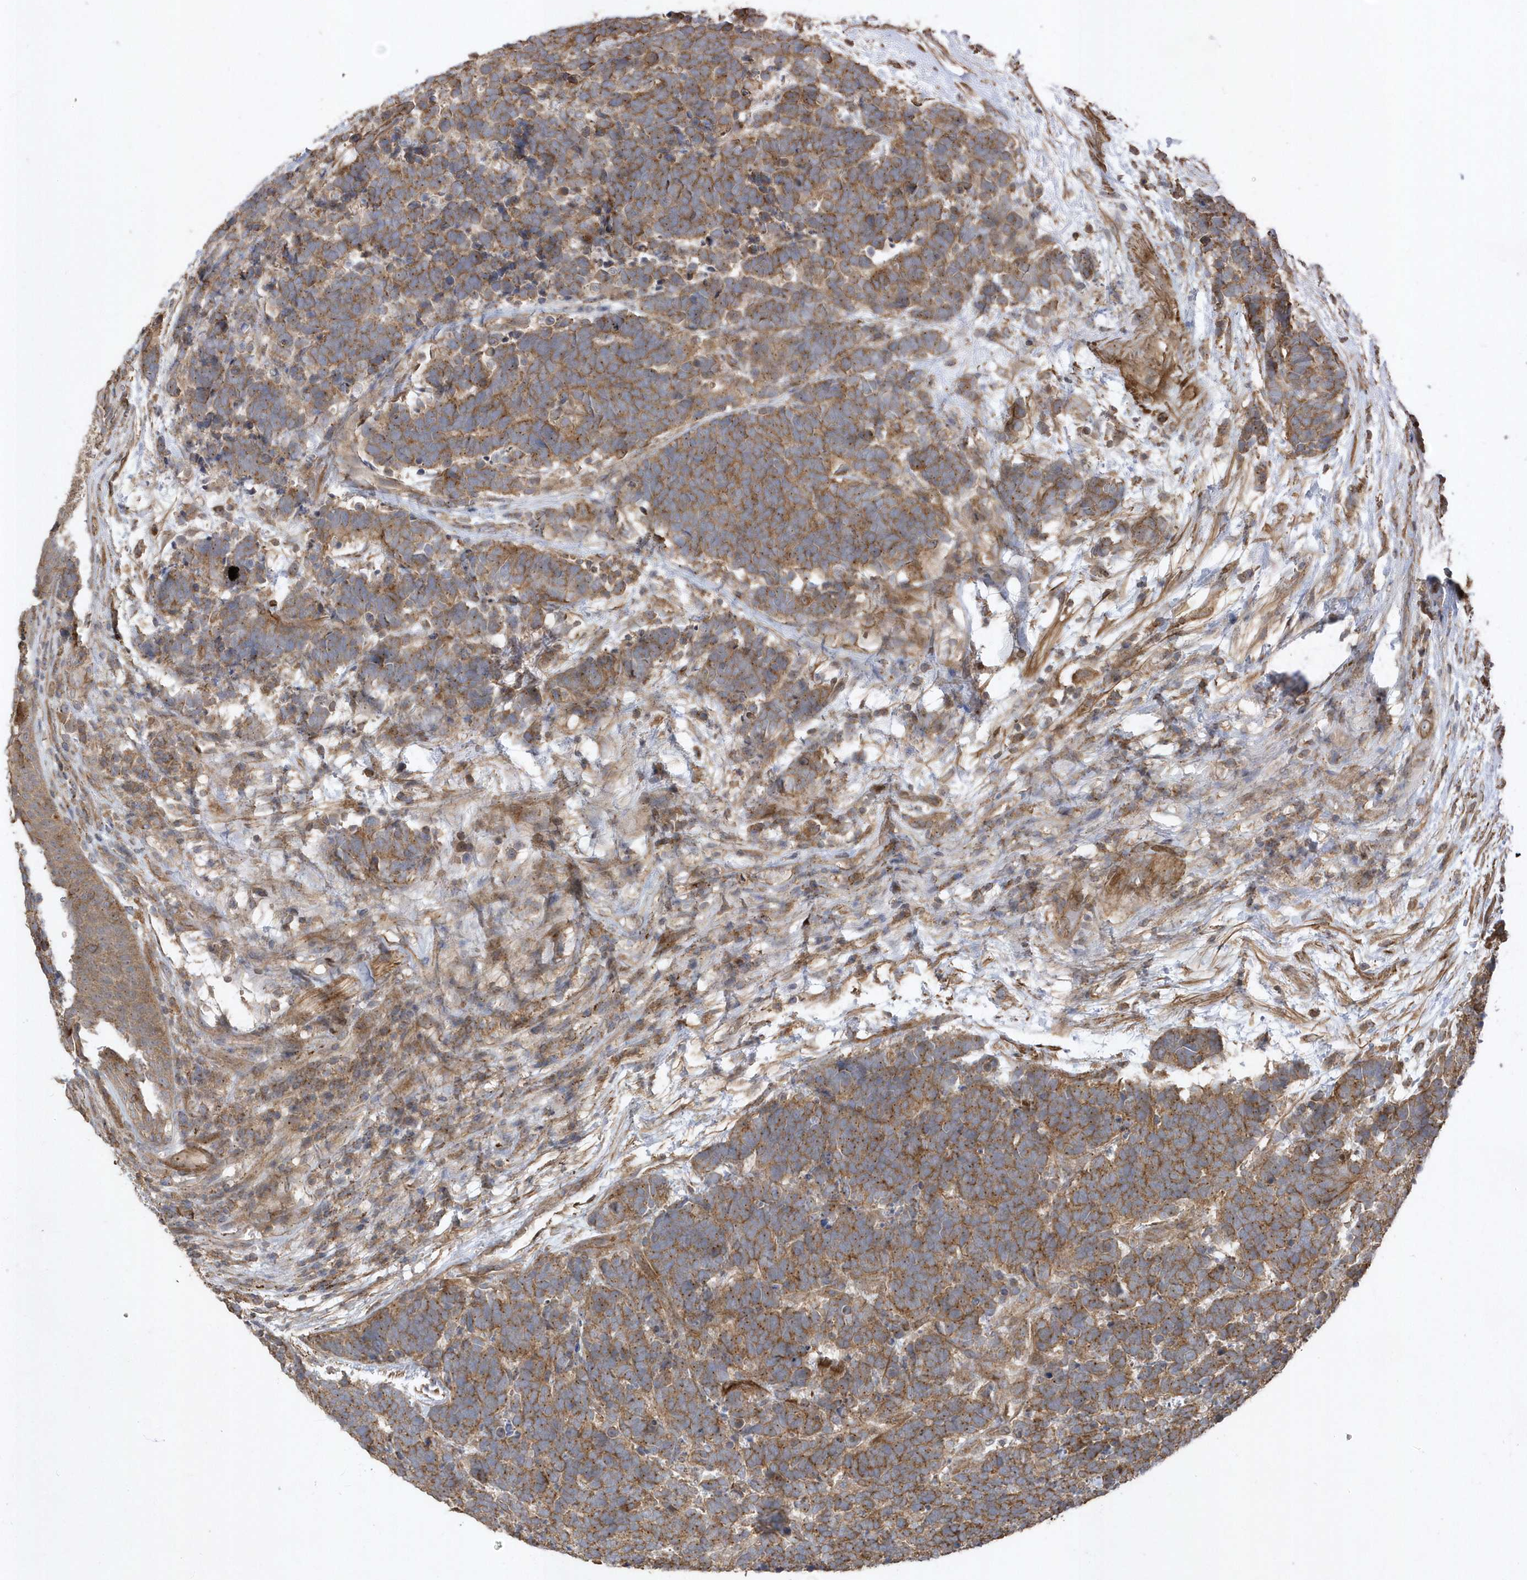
{"staining": {"intensity": "moderate", "quantity": ">75%", "location": "cytoplasmic/membranous"}, "tissue": "carcinoid", "cell_type": "Tumor cells", "image_type": "cancer", "snomed": [{"axis": "morphology", "description": "Carcinoma, NOS"}, {"axis": "morphology", "description": "Carcinoid, malignant, NOS"}, {"axis": "topography", "description": "Urinary bladder"}], "caption": "This is an image of IHC staining of carcinoid, which shows moderate staining in the cytoplasmic/membranous of tumor cells.", "gene": "SENP8", "patient": {"sex": "male", "age": 57}}